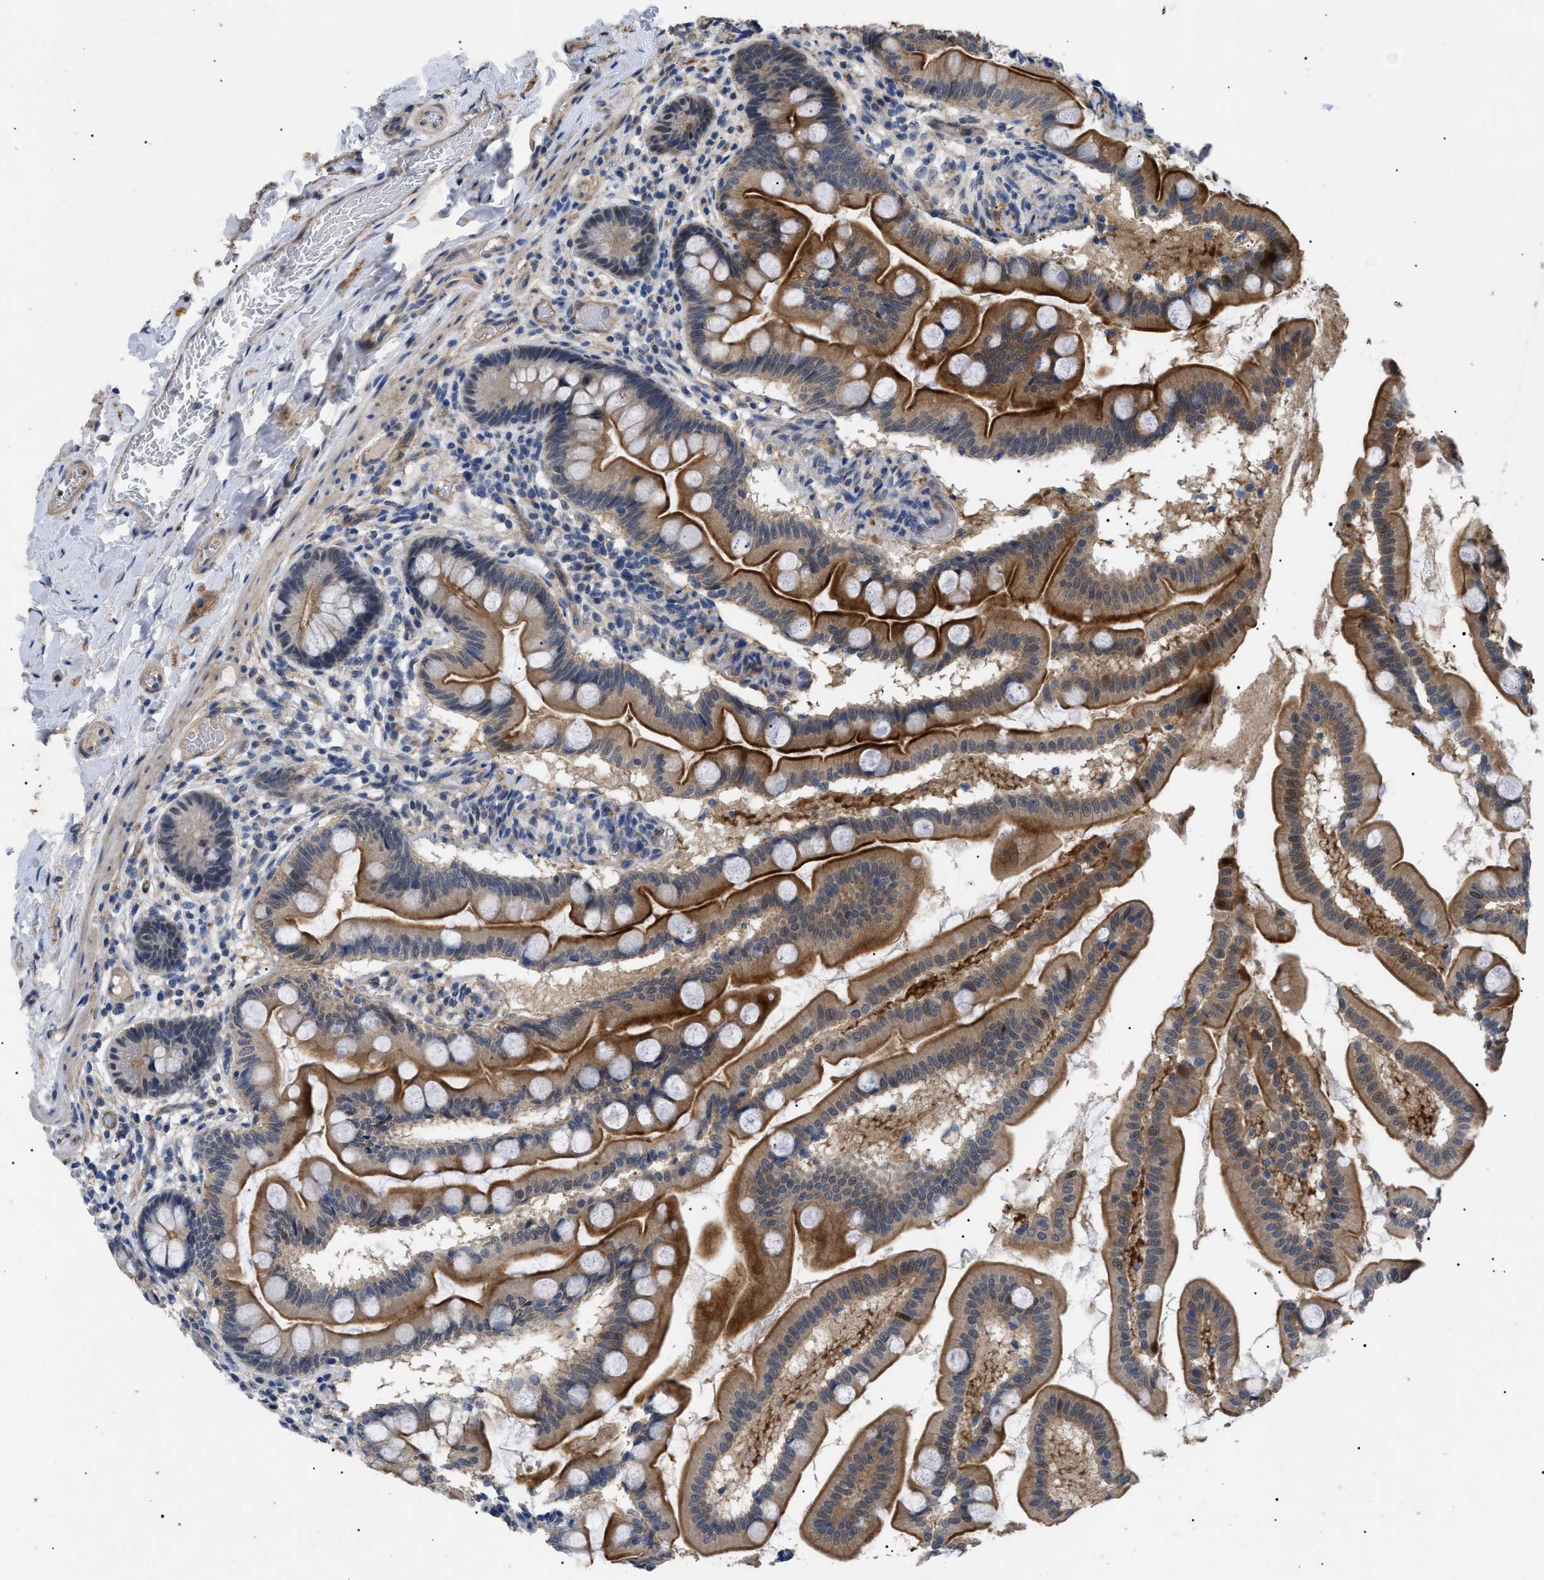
{"staining": {"intensity": "moderate", "quantity": ">75%", "location": "cytoplasmic/membranous"}, "tissue": "small intestine", "cell_type": "Glandular cells", "image_type": "normal", "snomed": [{"axis": "morphology", "description": "Normal tissue, NOS"}, {"axis": "topography", "description": "Small intestine"}], "caption": "The histopathology image reveals staining of benign small intestine, revealing moderate cytoplasmic/membranous protein expression (brown color) within glandular cells.", "gene": "CRCP", "patient": {"sex": "female", "age": 56}}